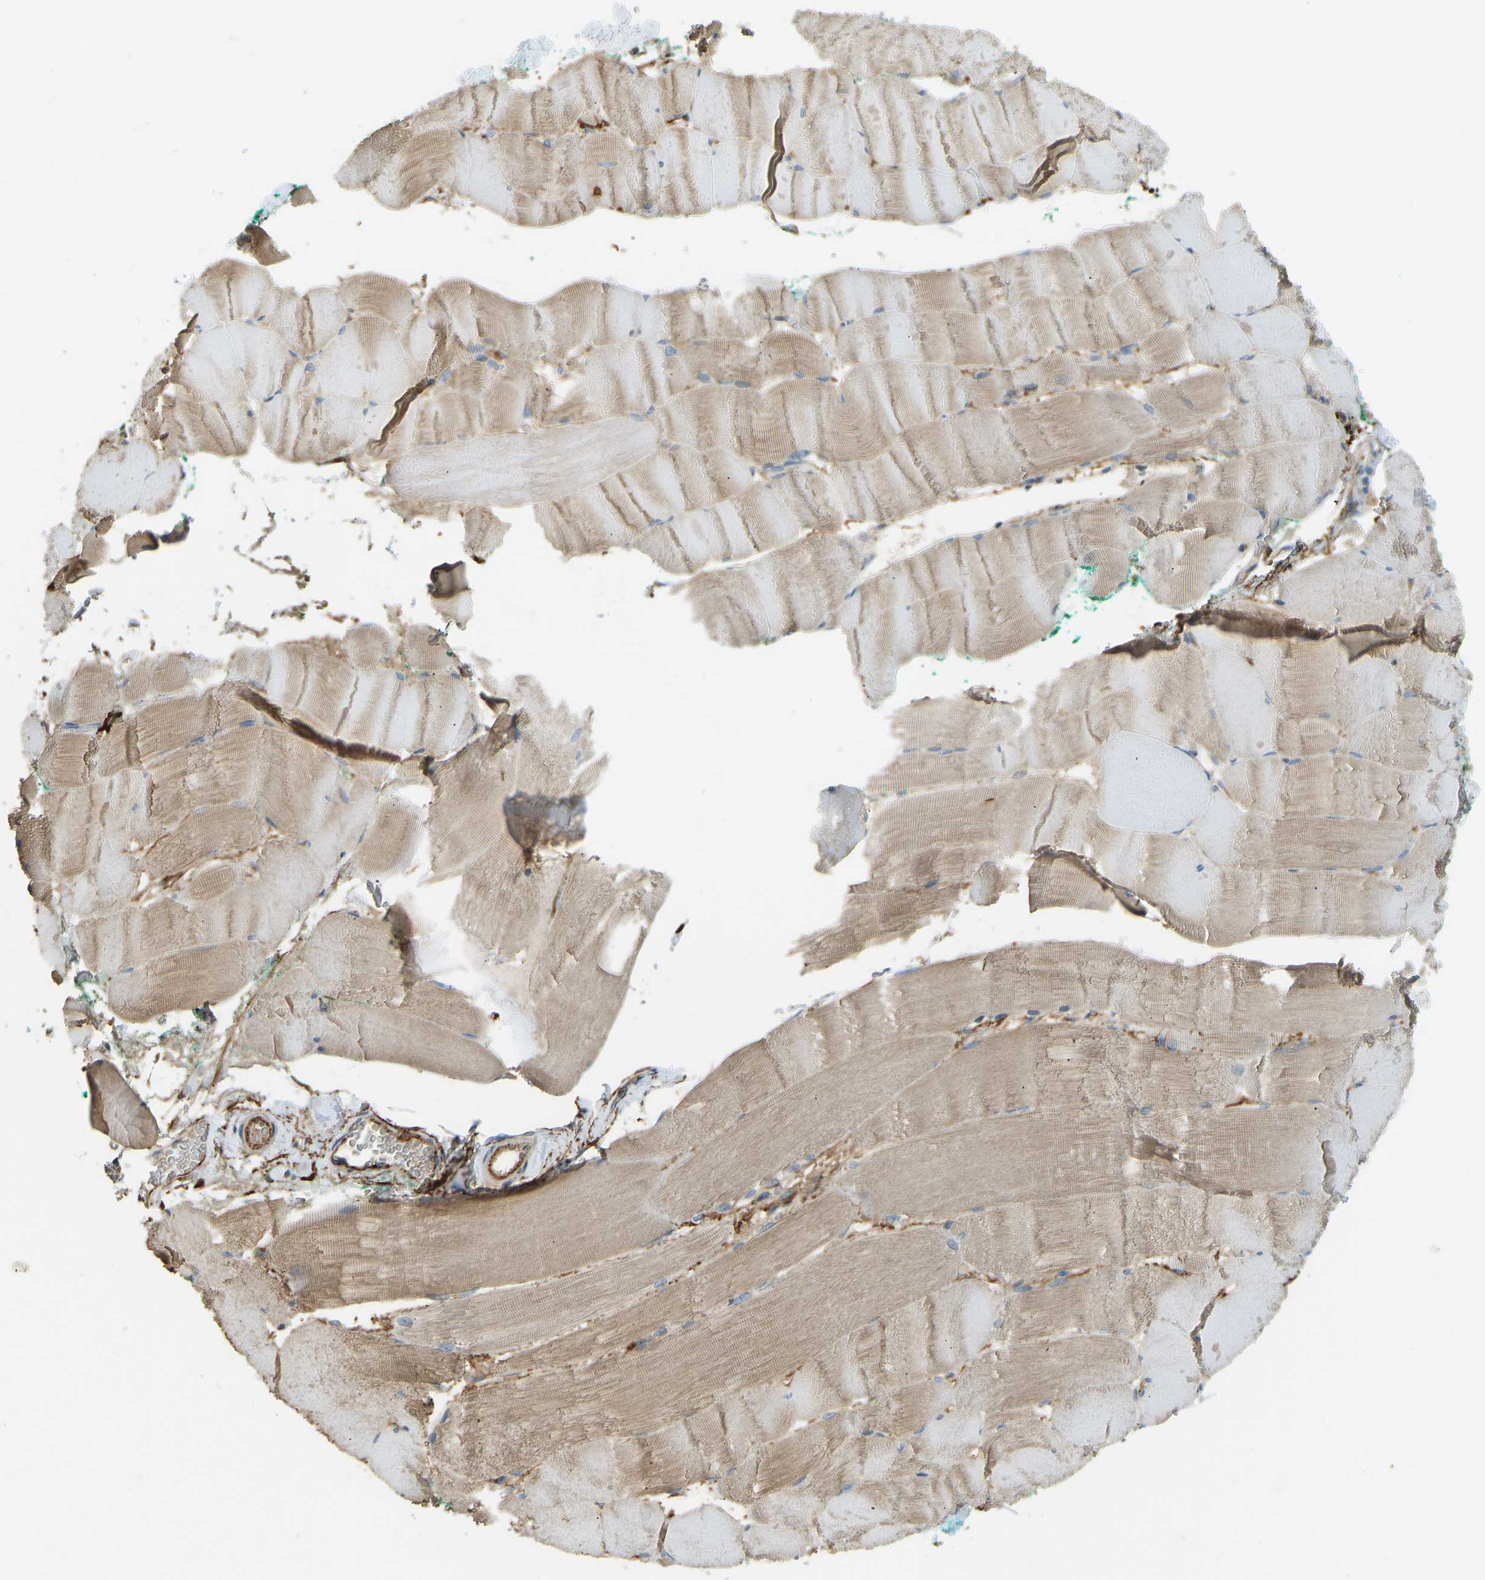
{"staining": {"intensity": "weak", "quantity": "25%-75%", "location": "cytoplasmic/membranous"}, "tissue": "skeletal muscle", "cell_type": "Myocytes", "image_type": "normal", "snomed": [{"axis": "morphology", "description": "Normal tissue, NOS"}, {"axis": "morphology", "description": "Squamous cell carcinoma, NOS"}, {"axis": "topography", "description": "Skeletal muscle"}], "caption": "Skeletal muscle stained with IHC shows weak cytoplasmic/membranous staining in approximately 25%-75% of myocytes.", "gene": "FBLN2", "patient": {"sex": "male", "age": 51}}